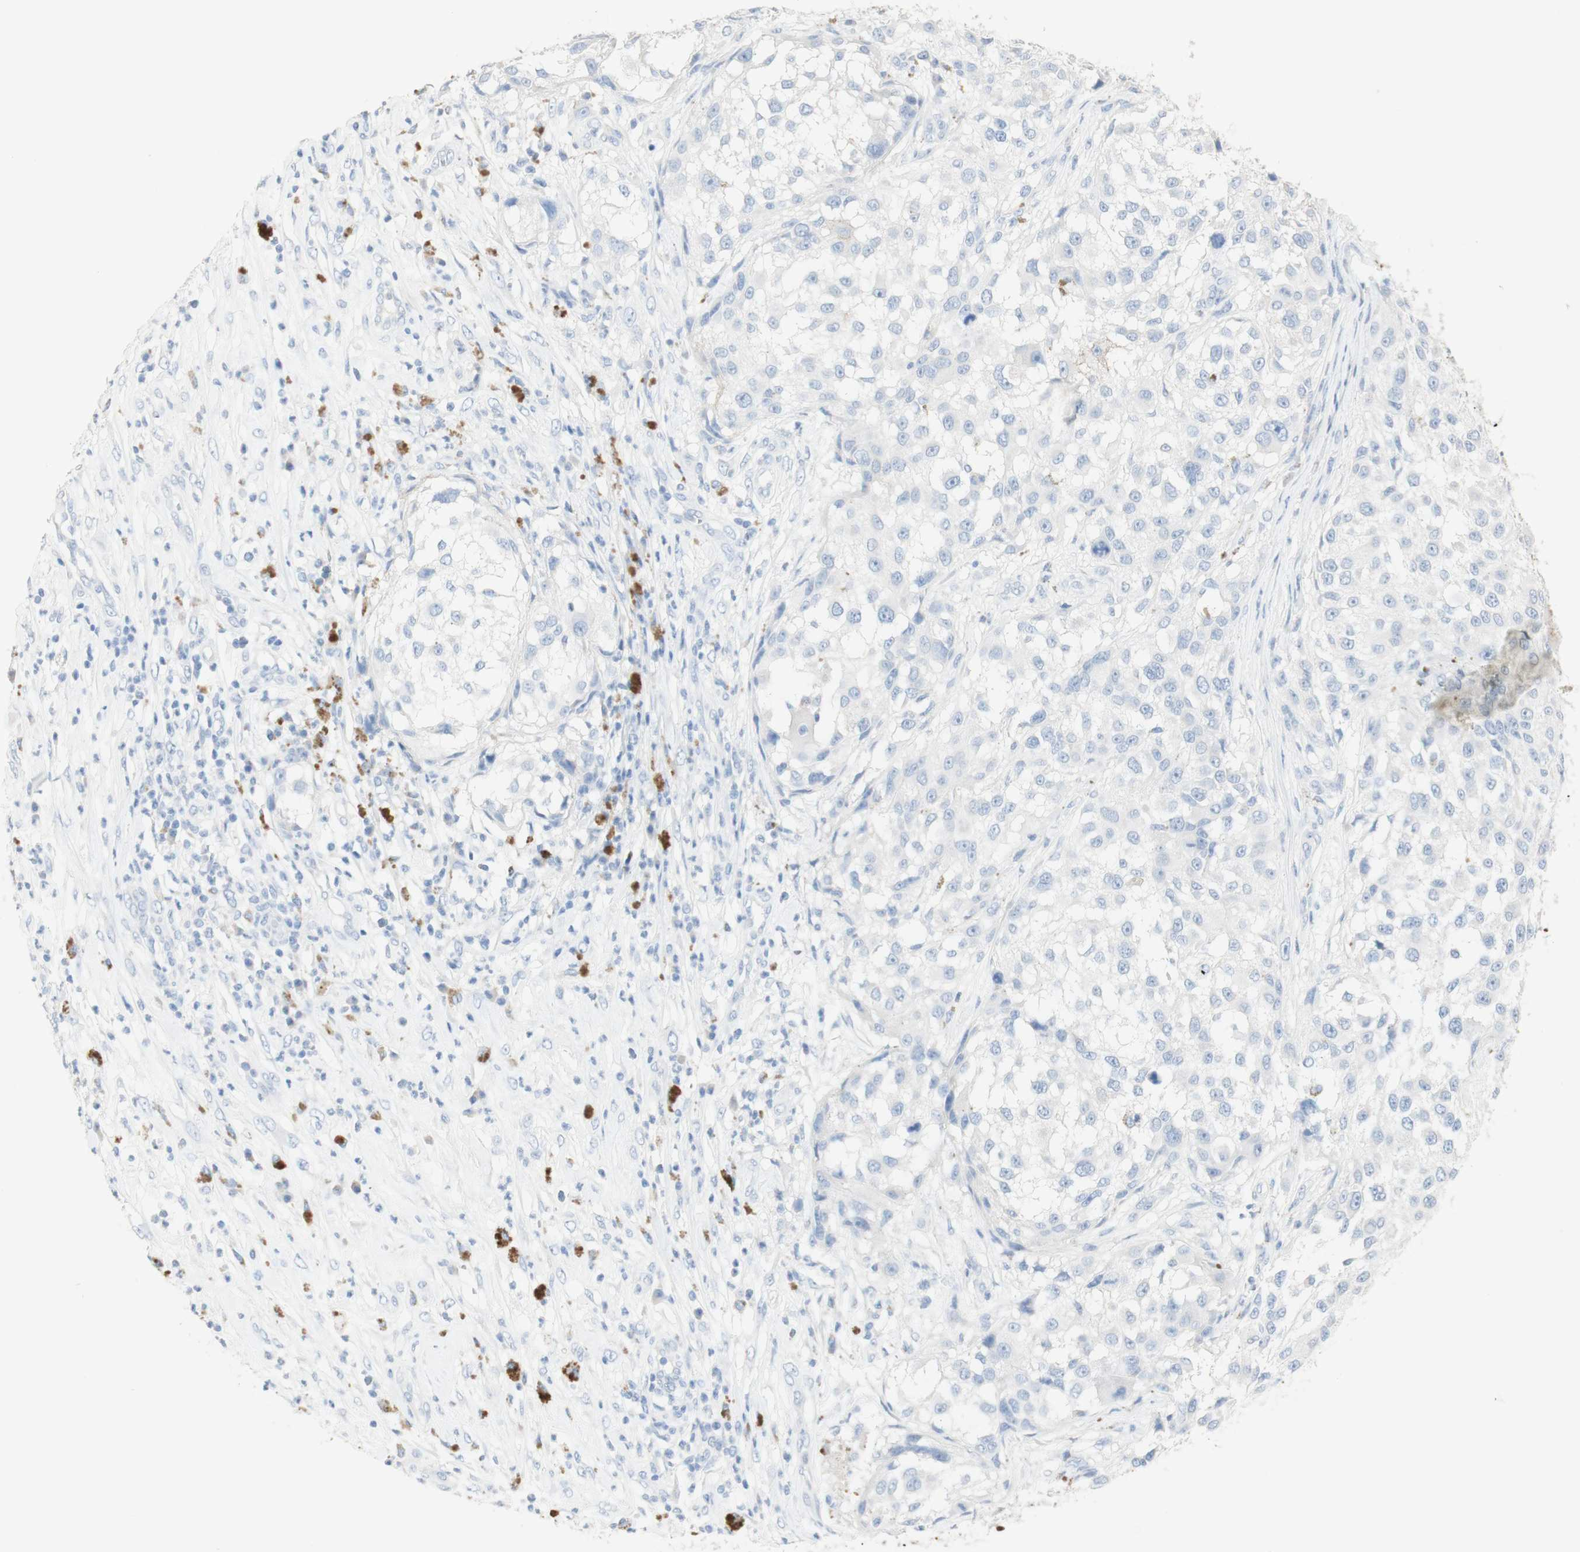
{"staining": {"intensity": "negative", "quantity": "none", "location": "none"}, "tissue": "melanoma", "cell_type": "Tumor cells", "image_type": "cancer", "snomed": [{"axis": "morphology", "description": "Necrosis, NOS"}, {"axis": "morphology", "description": "Malignant melanoma, NOS"}, {"axis": "topography", "description": "Skin"}], "caption": "Immunohistochemistry image of human melanoma stained for a protein (brown), which exhibits no positivity in tumor cells. The staining is performed using DAB (3,3'-diaminobenzidine) brown chromogen with nuclei counter-stained in using hematoxylin.", "gene": "MANEA", "patient": {"sex": "female", "age": 87}}